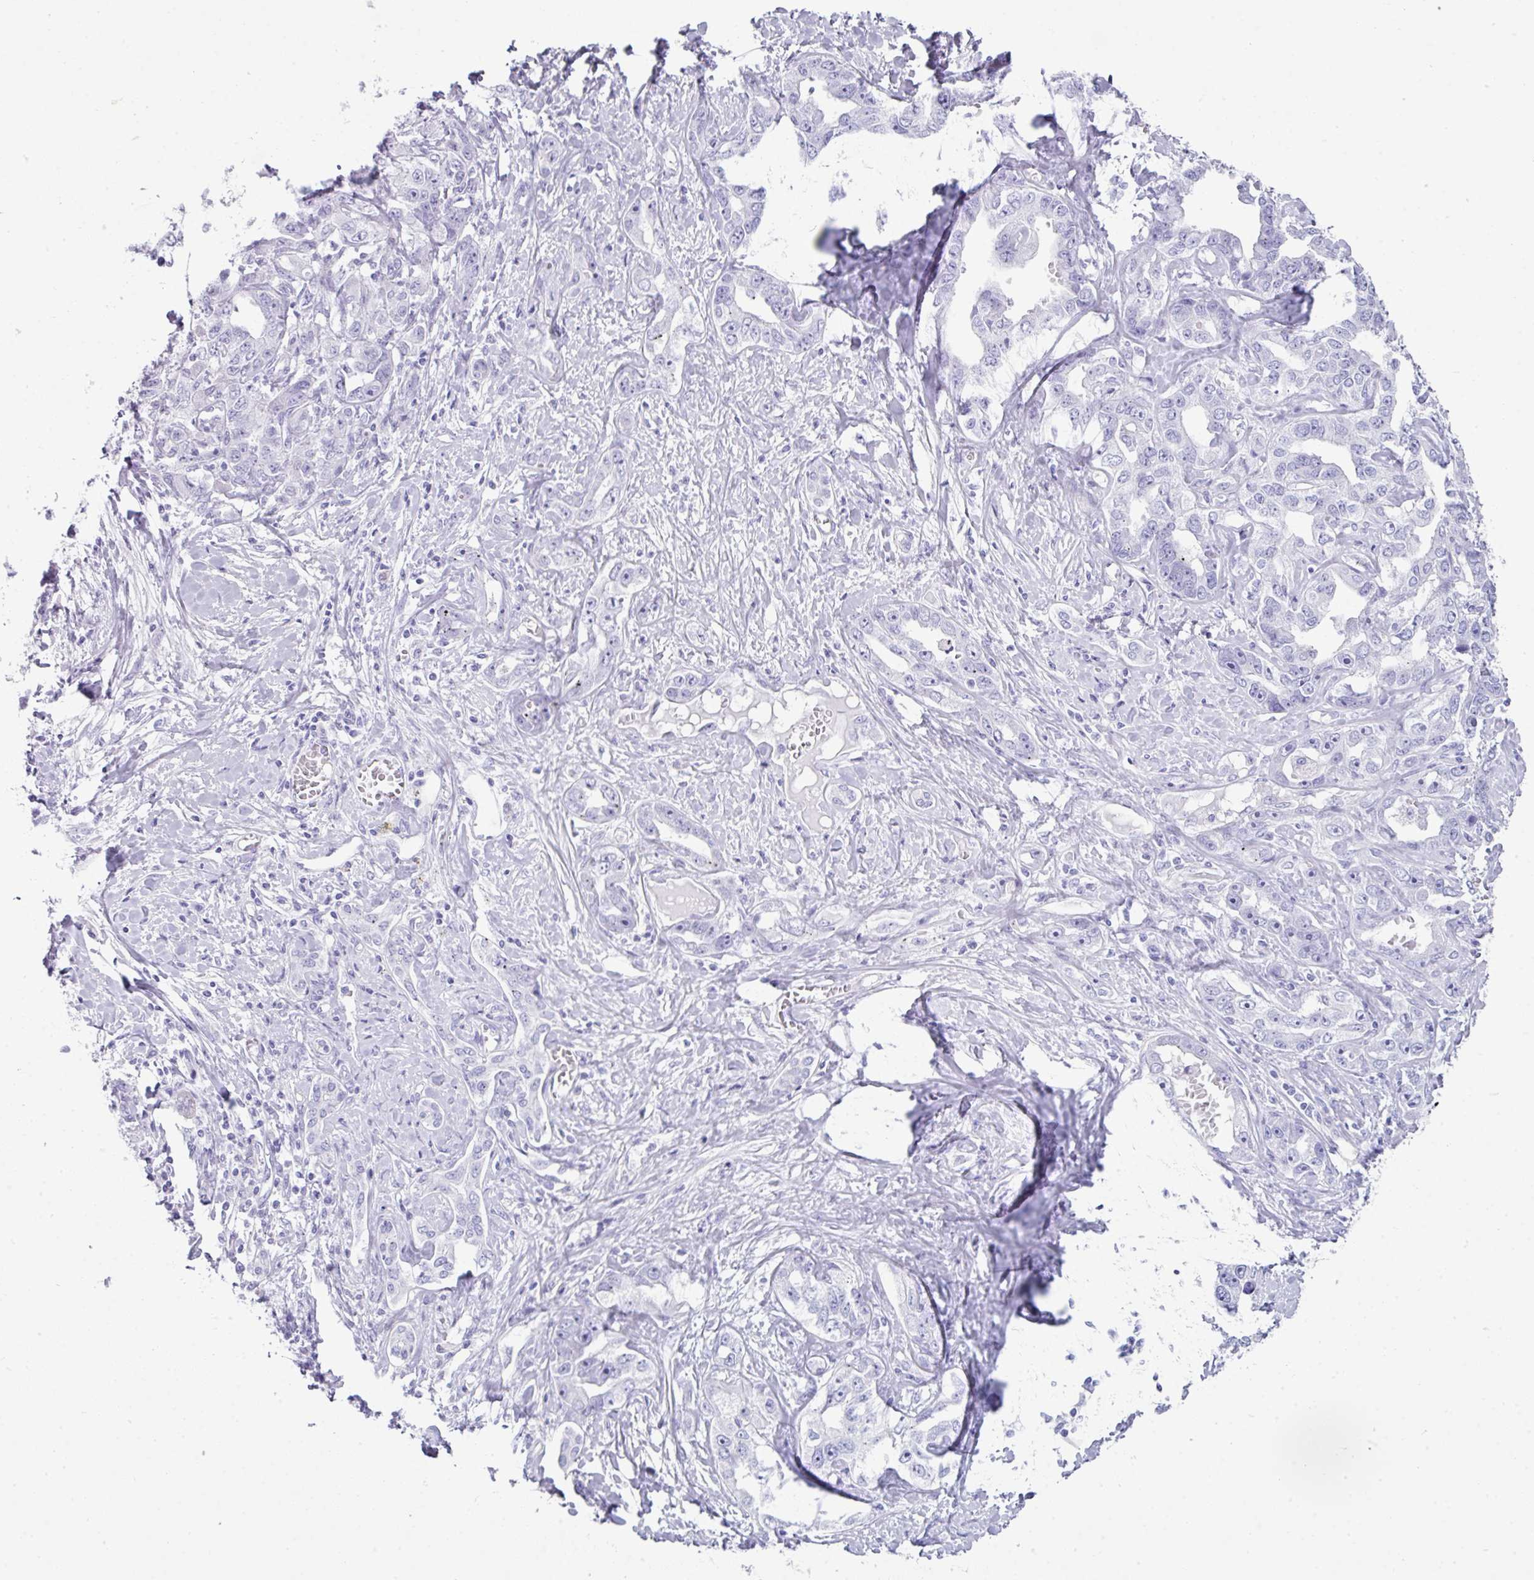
{"staining": {"intensity": "negative", "quantity": "none", "location": "none"}, "tissue": "liver cancer", "cell_type": "Tumor cells", "image_type": "cancer", "snomed": [{"axis": "morphology", "description": "Cholangiocarcinoma"}, {"axis": "topography", "description": "Liver"}], "caption": "IHC histopathology image of neoplastic tissue: human liver cancer stained with DAB (3,3'-diaminobenzidine) displays no significant protein positivity in tumor cells. (DAB (3,3'-diaminobenzidine) immunohistochemistry visualized using brightfield microscopy, high magnification).", "gene": "ABCC5", "patient": {"sex": "male", "age": 59}}